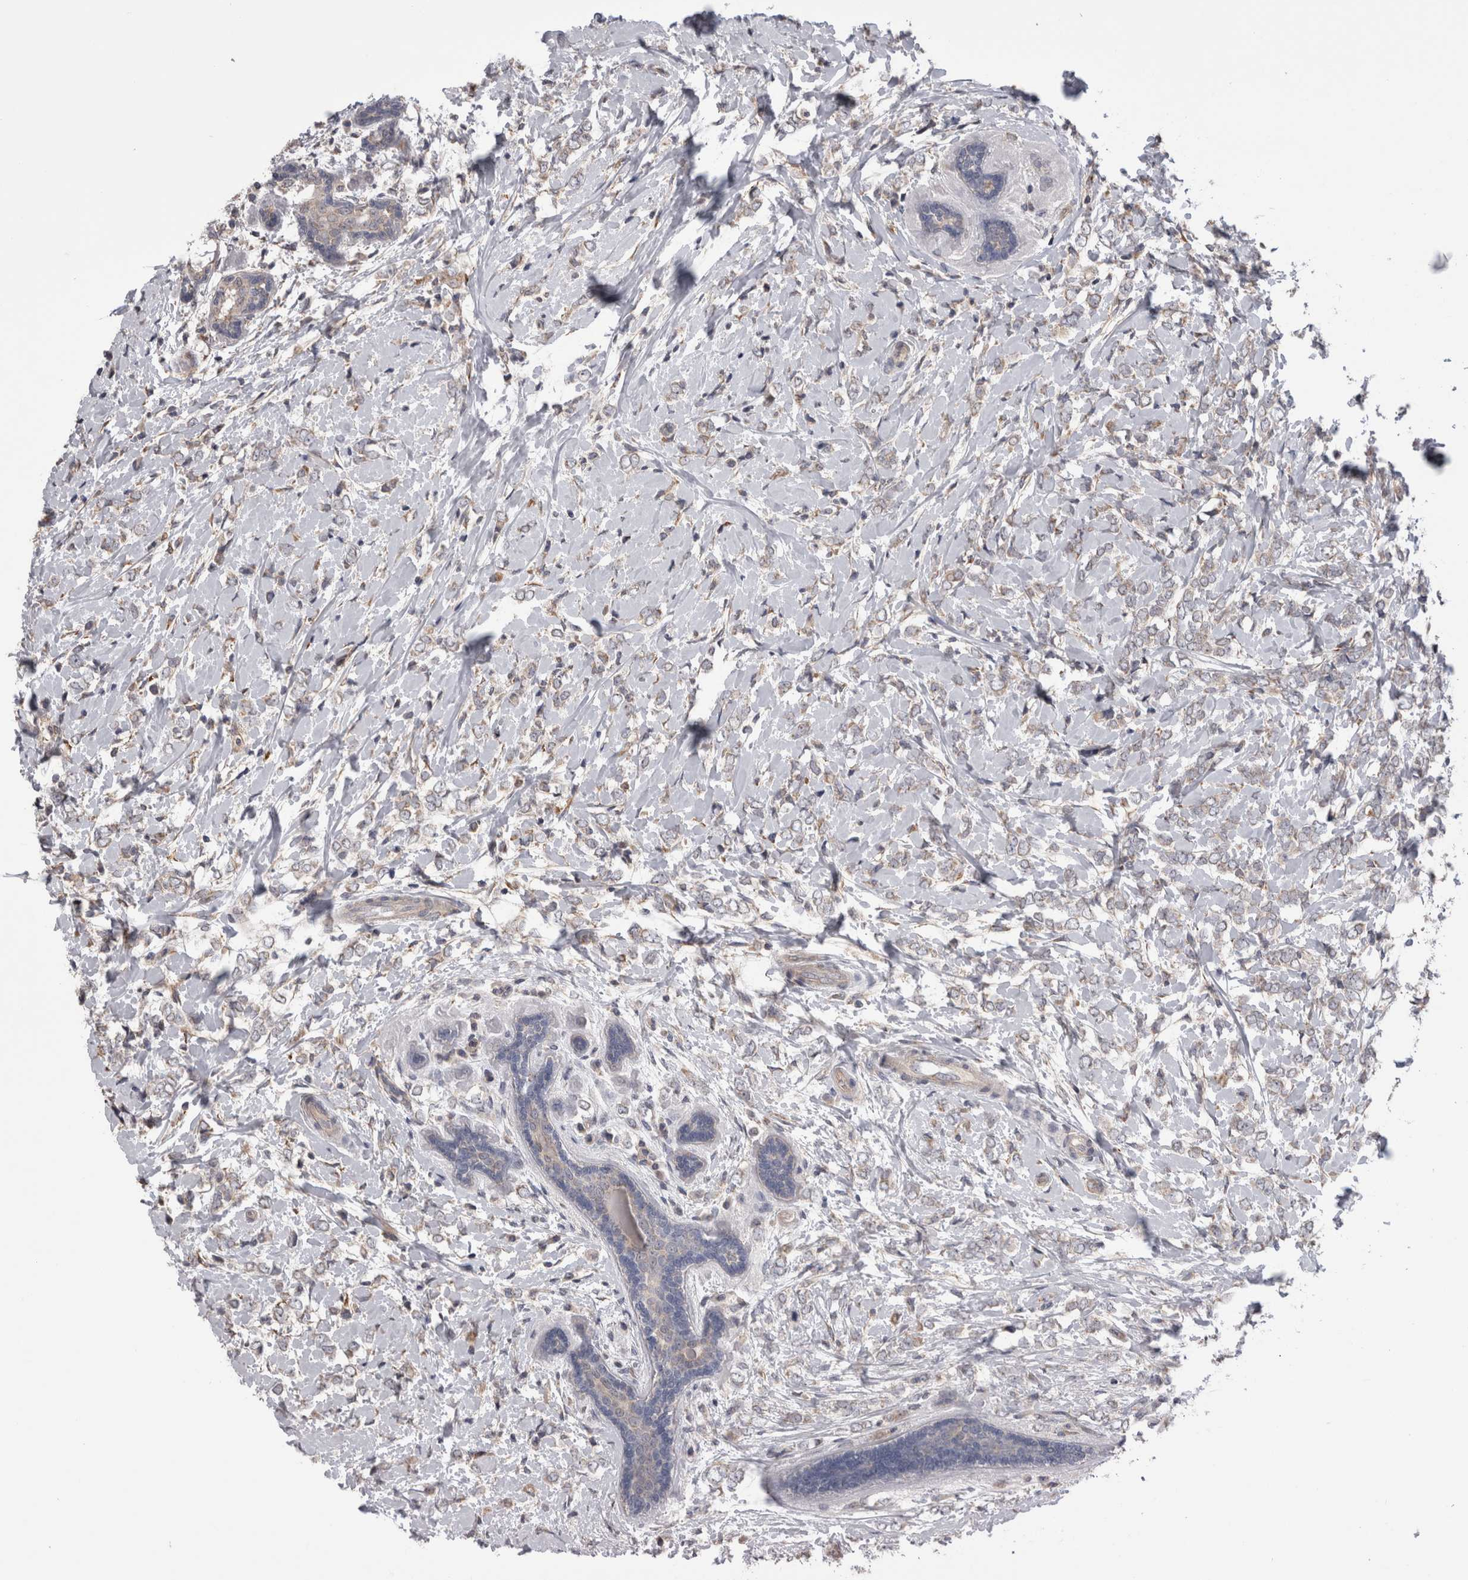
{"staining": {"intensity": "weak", "quantity": "<25%", "location": "cytoplasmic/membranous"}, "tissue": "breast cancer", "cell_type": "Tumor cells", "image_type": "cancer", "snomed": [{"axis": "morphology", "description": "Normal tissue, NOS"}, {"axis": "morphology", "description": "Lobular carcinoma"}, {"axis": "topography", "description": "Breast"}], "caption": "Micrograph shows no protein positivity in tumor cells of breast lobular carcinoma tissue.", "gene": "ARHGAP29", "patient": {"sex": "female", "age": 47}}